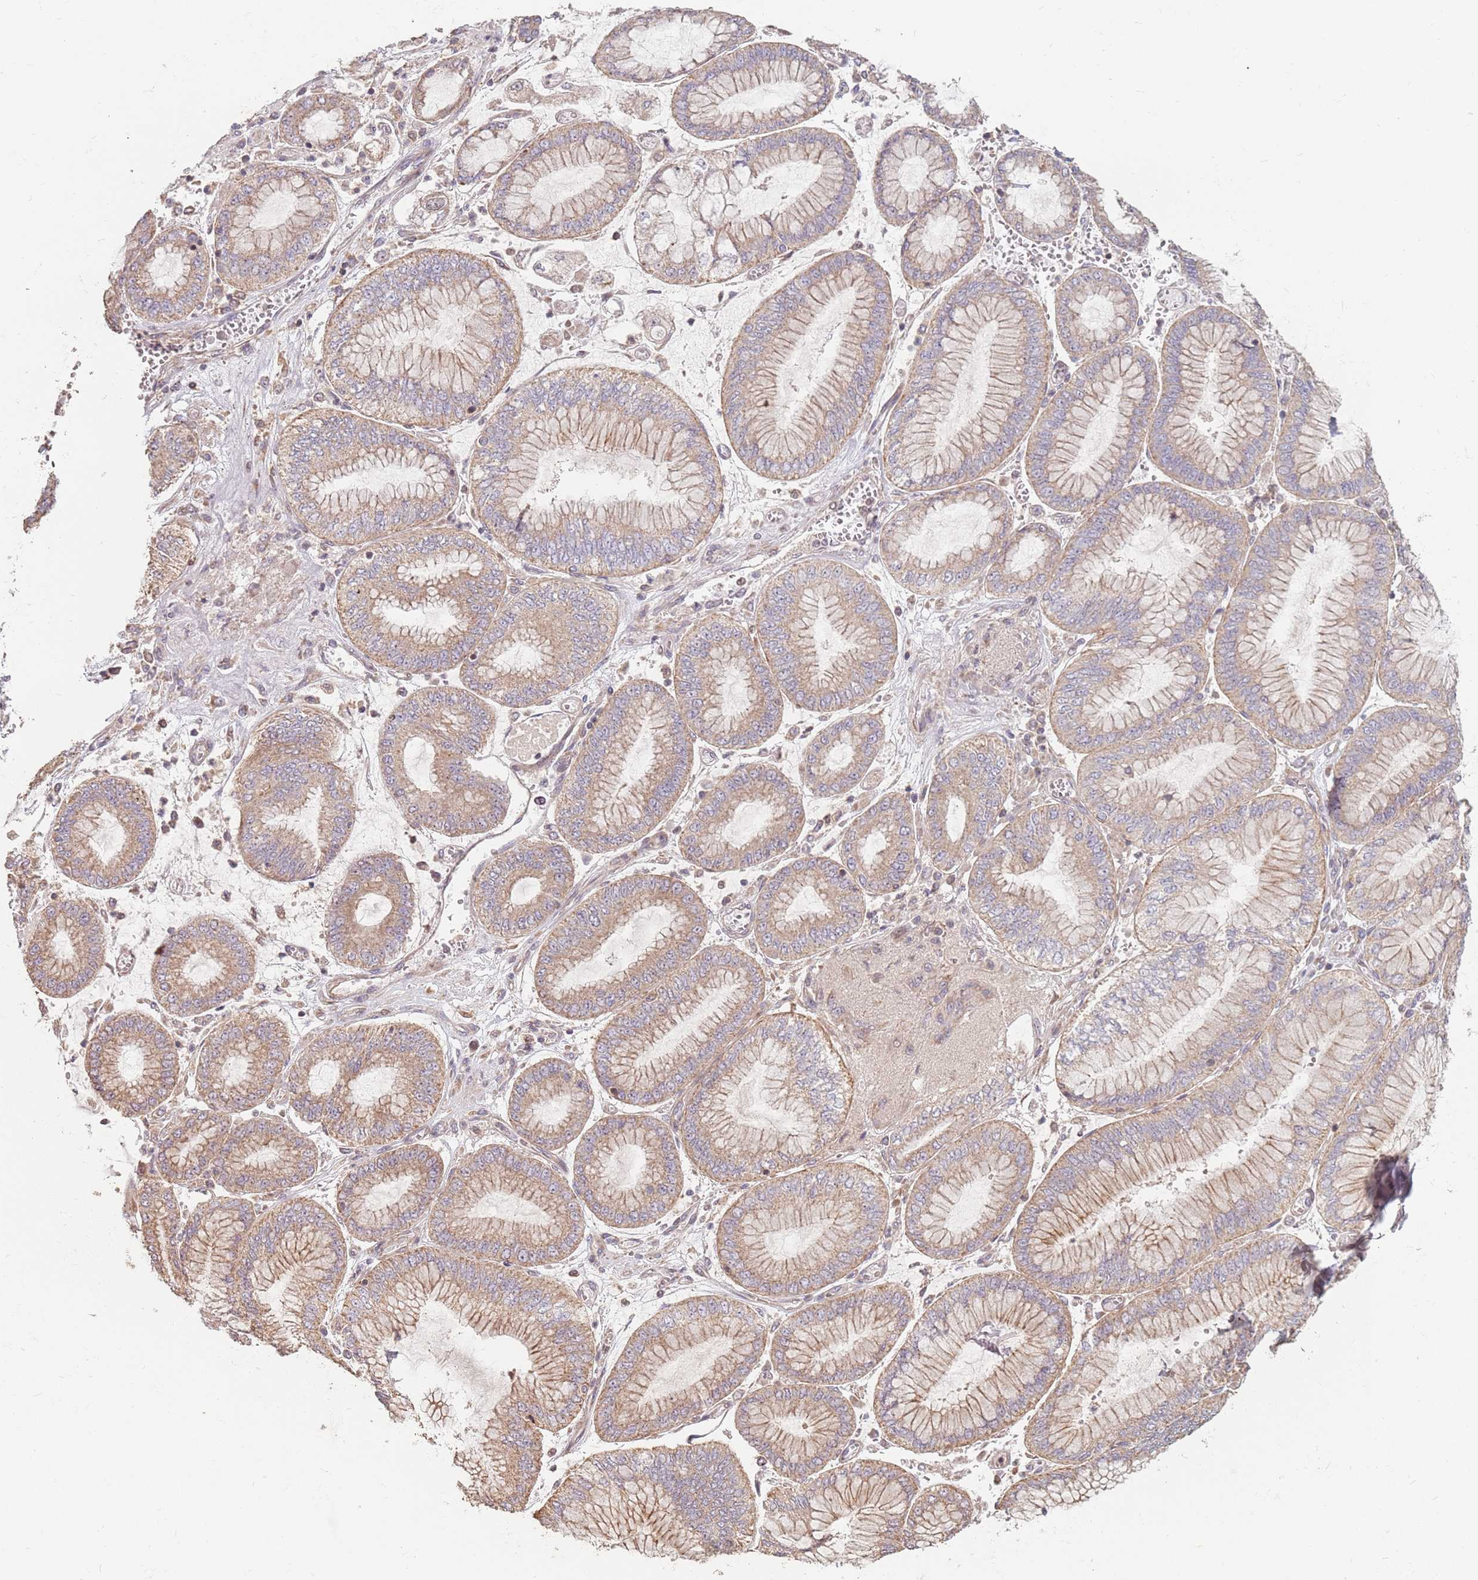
{"staining": {"intensity": "moderate", "quantity": ">75%", "location": "cytoplasmic/membranous"}, "tissue": "stomach cancer", "cell_type": "Tumor cells", "image_type": "cancer", "snomed": [{"axis": "morphology", "description": "Adenocarcinoma, NOS"}, {"axis": "topography", "description": "Stomach"}], "caption": "Immunohistochemical staining of stomach cancer (adenocarcinoma) displays medium levels of moderate cytoplasmic/membranous staining in approximately >75% of tumor cells.", "gene": "VPS52", "patient": {"sex": "male", "age": 76}}